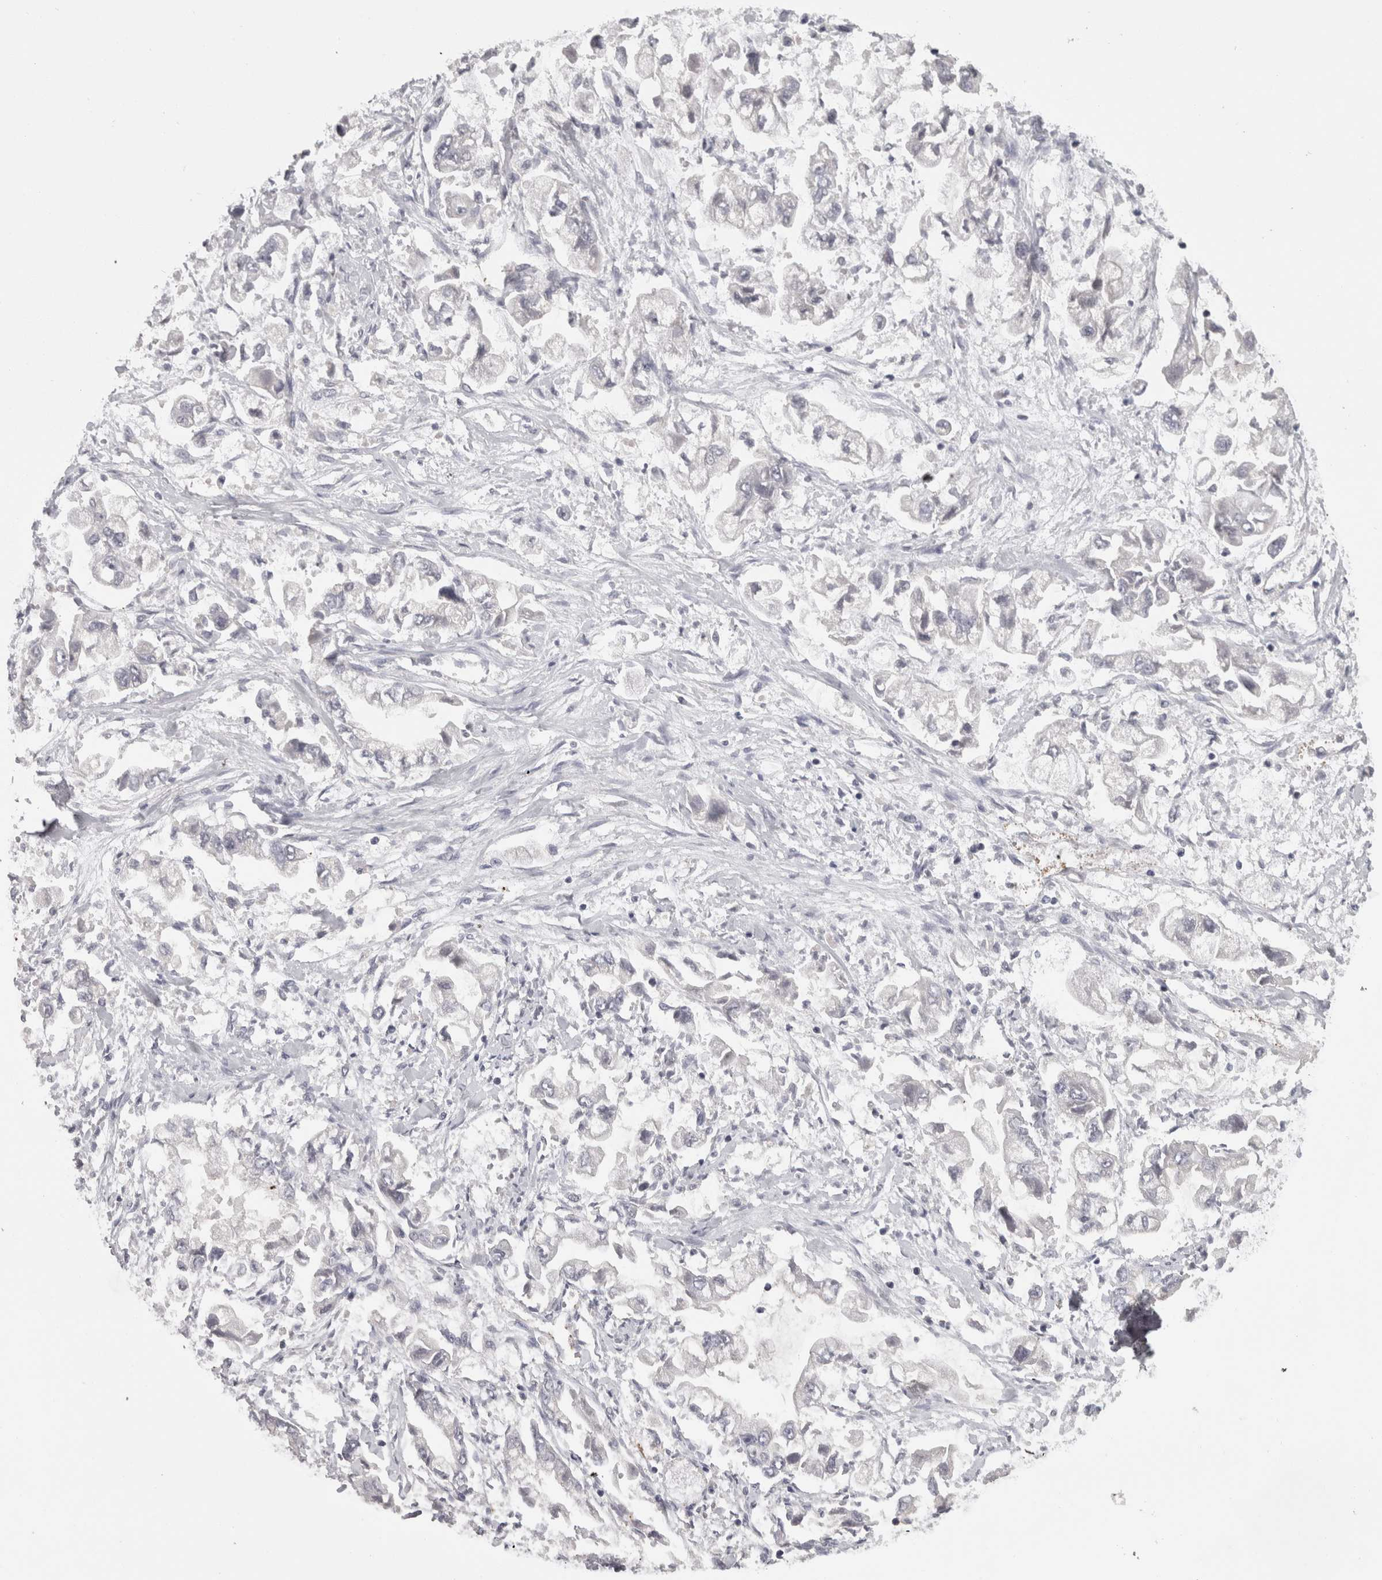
{"staining": {"intensity": "negative", "quantity": "none", "location": "none"}, "tissue": "stomach cancer", "cell_type": "Tumor cells", "image_type": "cancer", "snomed": [{"axis": "morphology", "description": "Normal tissue, NOS"}, {"axis": "morphology", "description": "Adenocarcinoma, NOS"}, {"axis": "topography", "description": "Stomach"}], "caption": "DAB immunohistochemical staining of adenocarcinoma (stomach) displays no significant staining in tumor cells.", "gene": "RMDN1", "patient": {"sex": "male", "age": 62}}